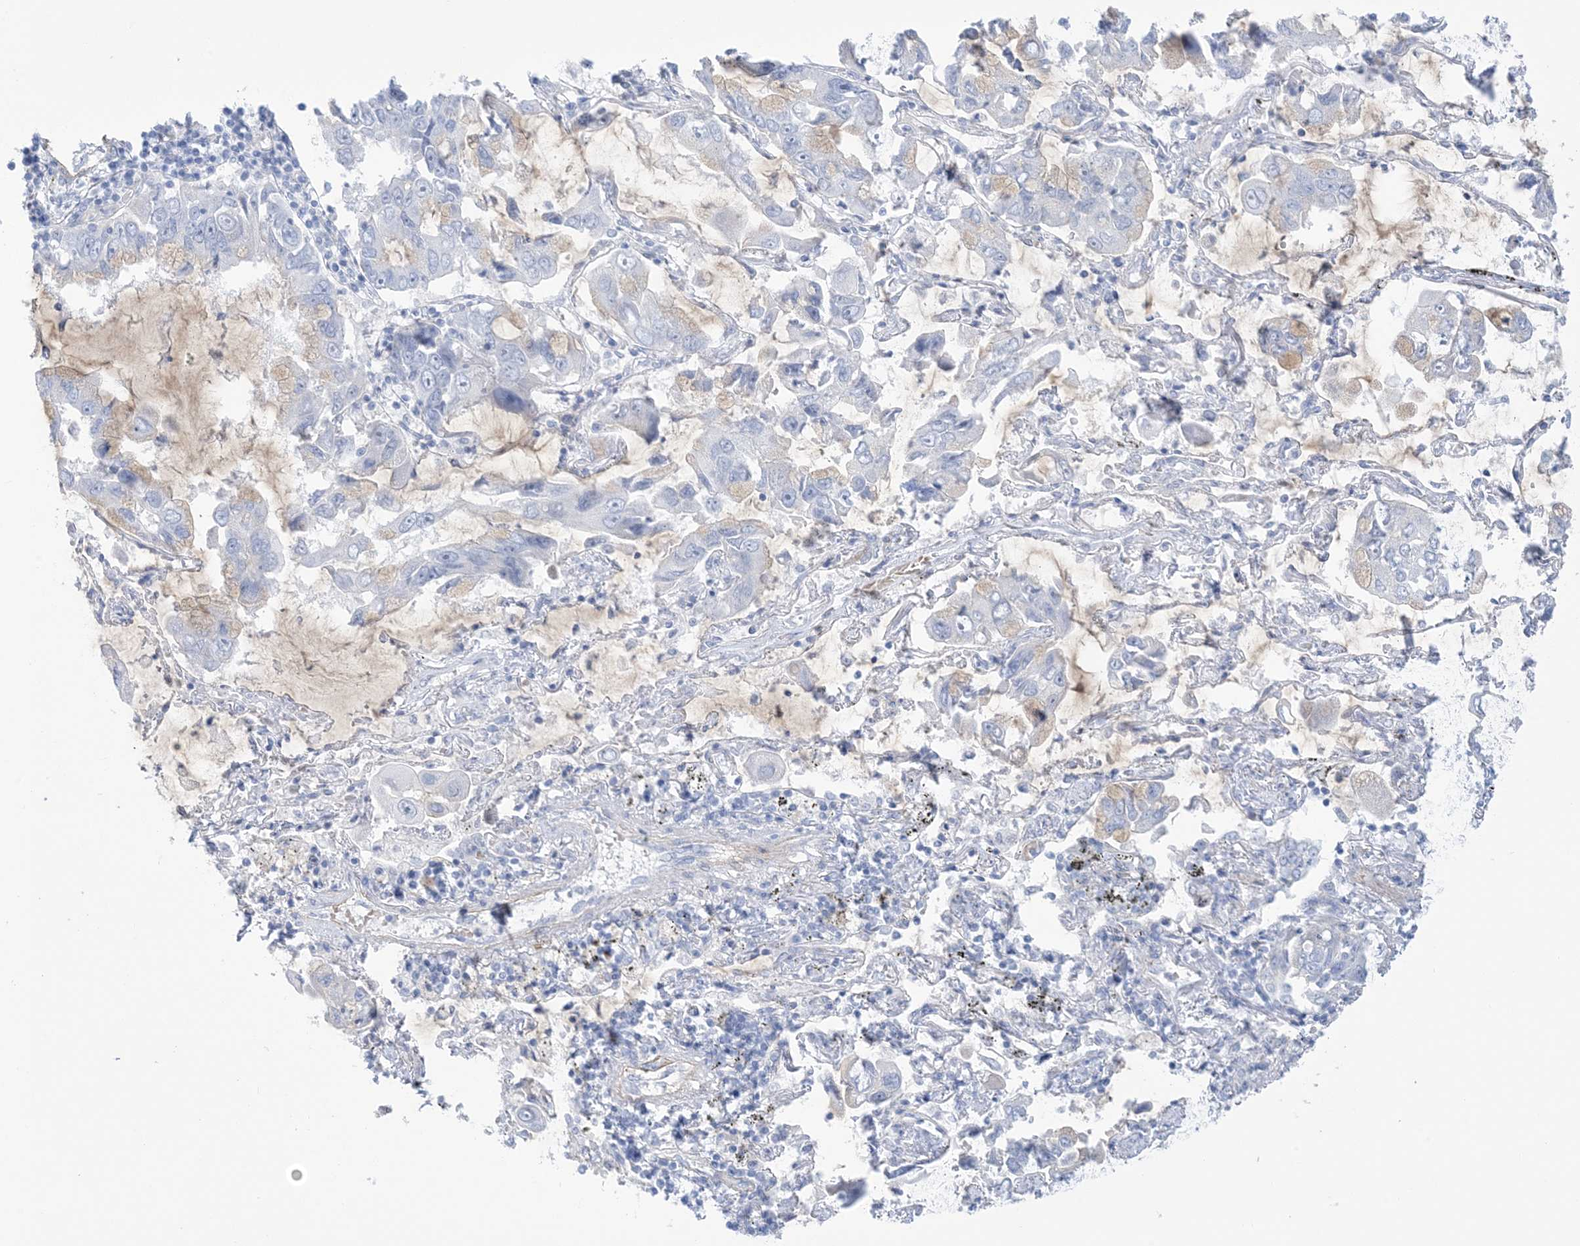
{"staining": {"intensity": "negative", "quantity": "none", "location": "none"}, "tissue": "lung cancer", "cell_type": "Tumor cells", "image_type": "cancer", "snomed": [{"axis": "morphology", "description": "Adenocarcinoma, NOS"}, {"axis": "topography", "description": "Lung"}], "caption": "A high-resolution photomicrograph shows IHC staining of adenocarcinoma (lung), which reveals no significant expression in tumor cells.", "gene": "AGXT", "patient": {"sex": "male", "age": 64}}